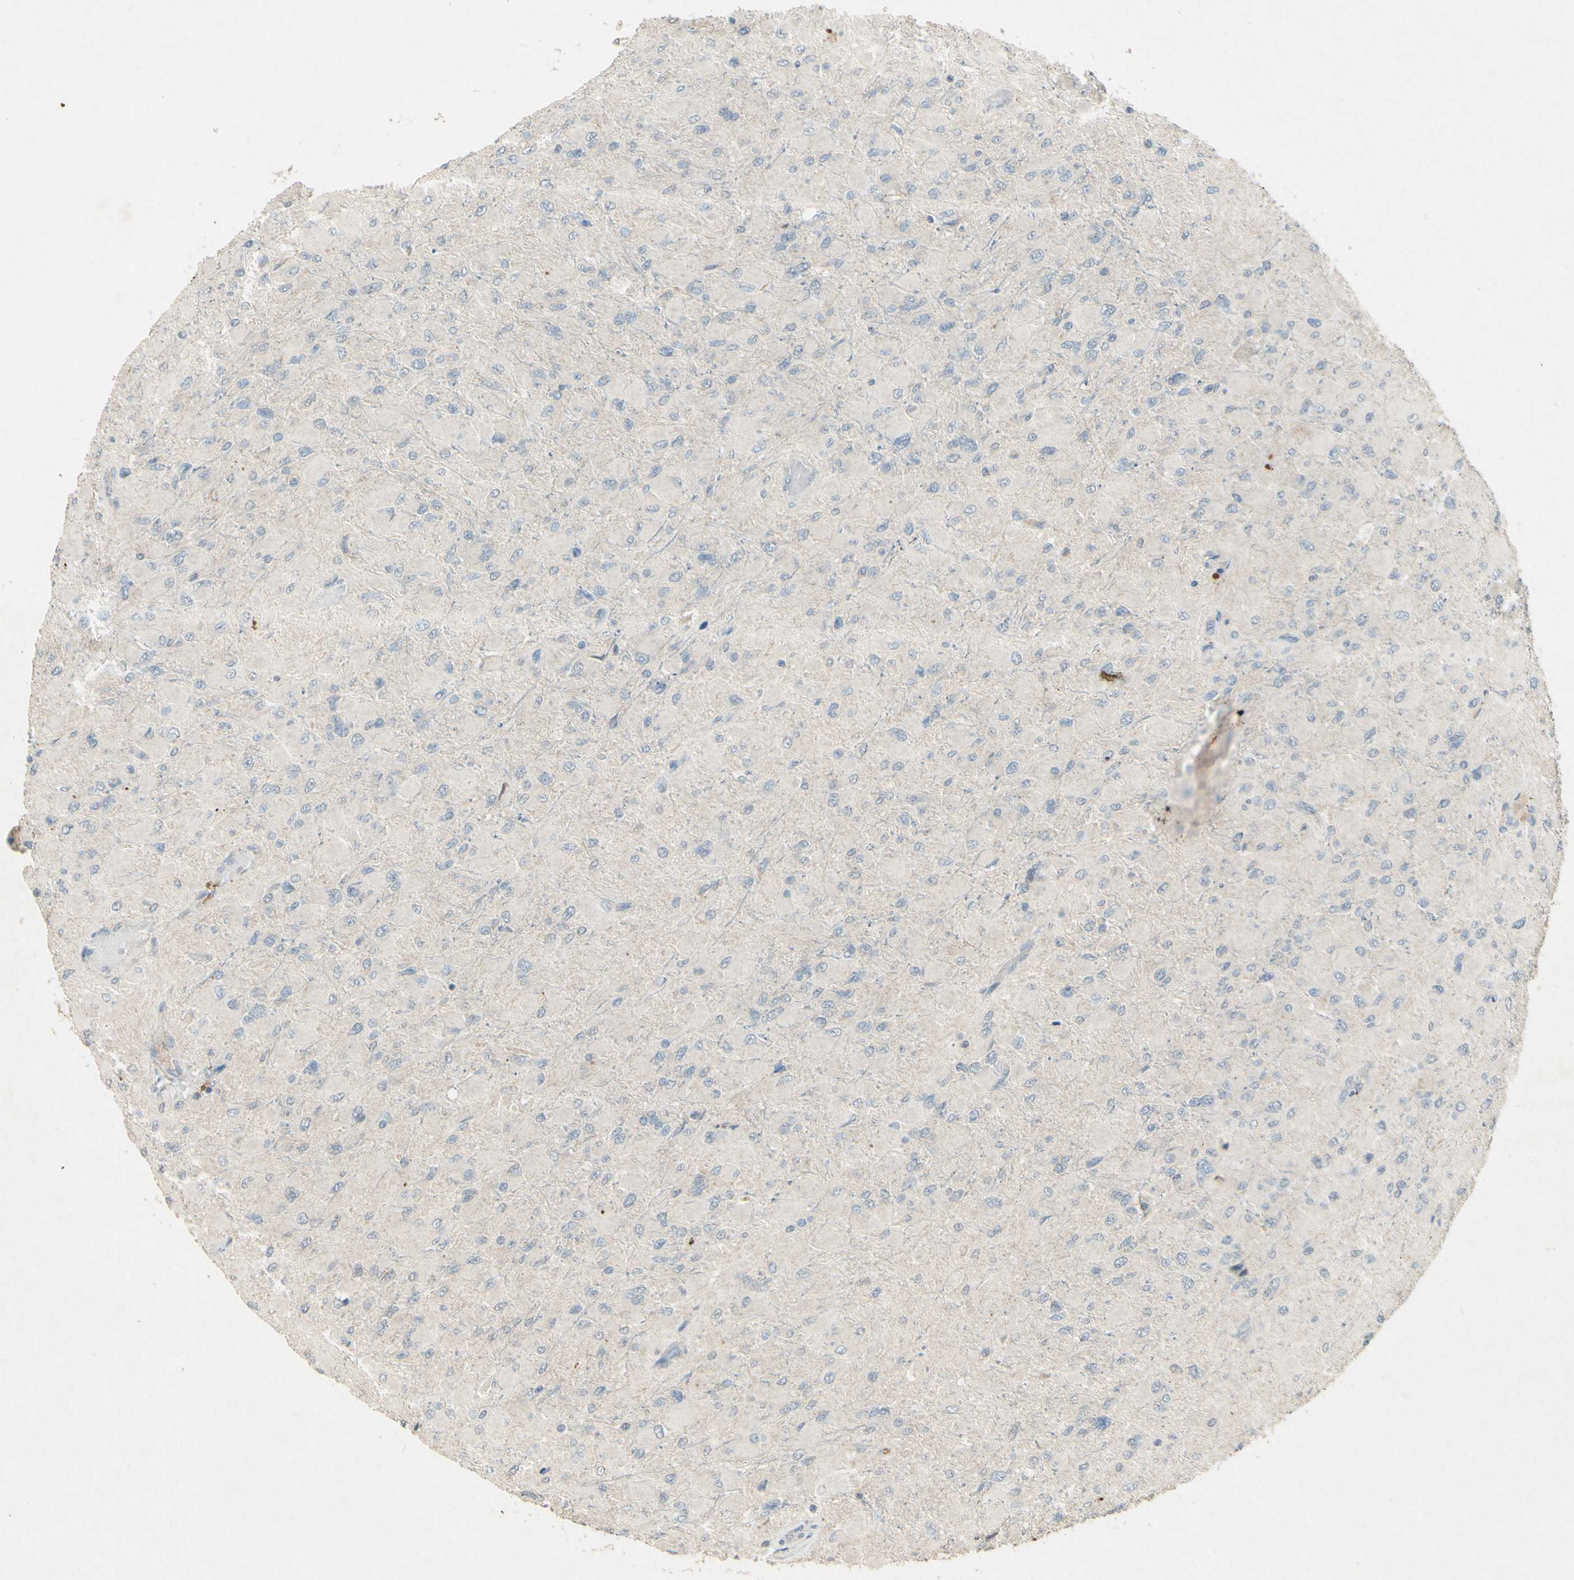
{"staining": {"intensity": "negative", "quantity": "none", "location": "none"}, "tissue": "glioma", "cell_type": "Tumor cells", "image_type": "cancer", "snomed": [{"axis": "morphology", "description": "Glioma, malignant, High grade"}, {"axis": "topography", "description": "Cerebral cortex"}], "caption": "Immunohistochemical staining of human glioma displays no significant positivity in tumor cells. The staining is performed using DAB brown chromogen with nuclei counter-stained in using hematoxylin.", "gene": "TIMM21", "patient": {"sex": "female", "age": 36}}